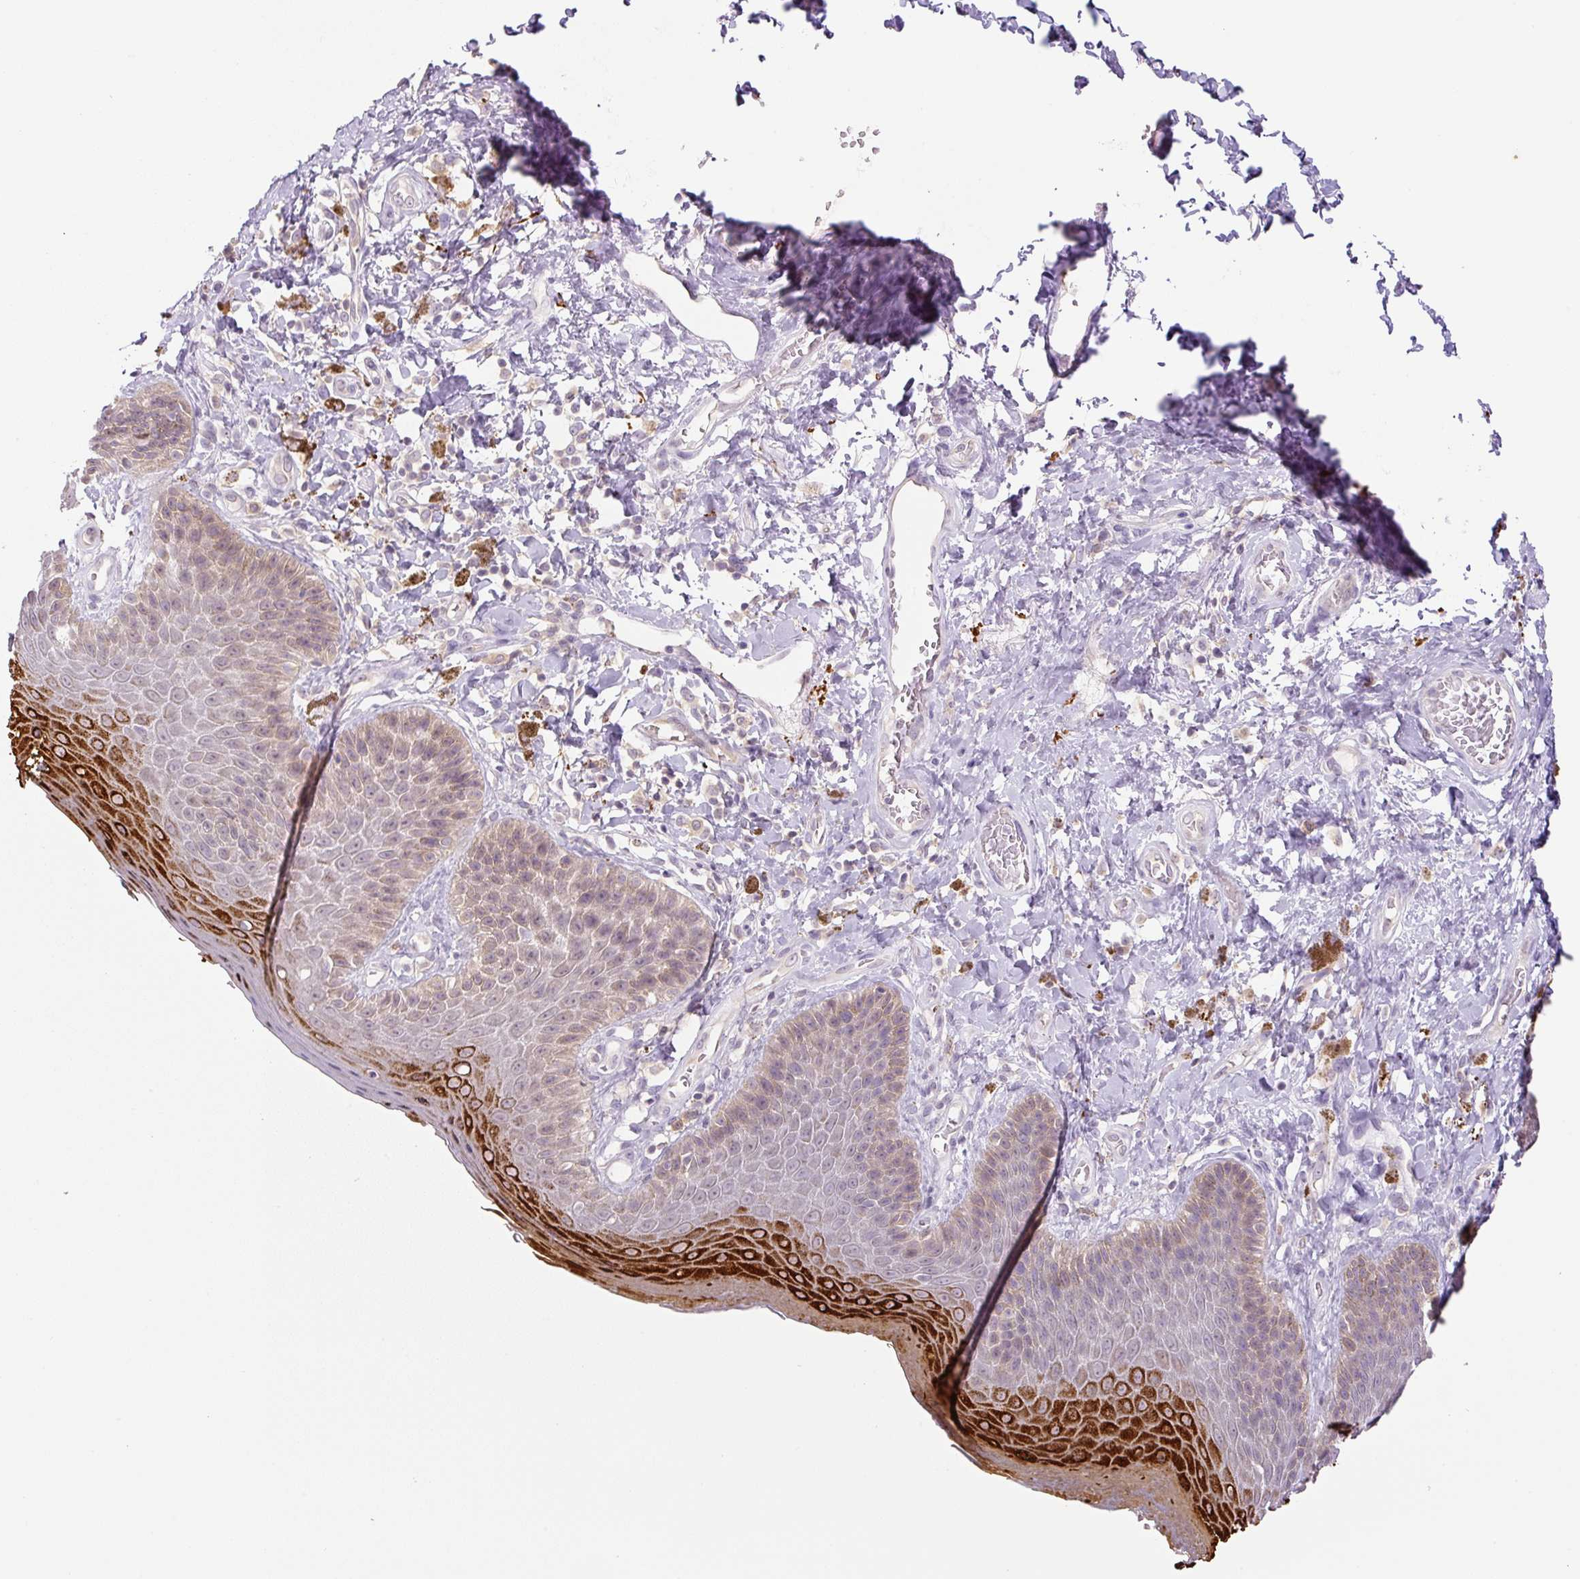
{"staining": {"intensity": "strong", "quantity": "<25%", "location": "cytoplasmic/membranous"}, "tissue": "skin", "cell_type": "Epidermal cells", "image_type": "normal", "snomed": [{"axis": "morphology", "description": "Normal tissue, NOS"}, {"axis": "topography", "description": "Anal"}, {"axis": "topography", "description": "Peripheral nerve tissue"}], "caption": "High-magnification brightfield microscopy of benign skin stained with DAB (brown) and counterstained with hematoxylin (blue). epidermal cells exhibit strong cytoplasmic/membranous expression is identified in about<25% of cells.", "gene": "SPSB2", "patient": {"sex": "male", "age": 53}}